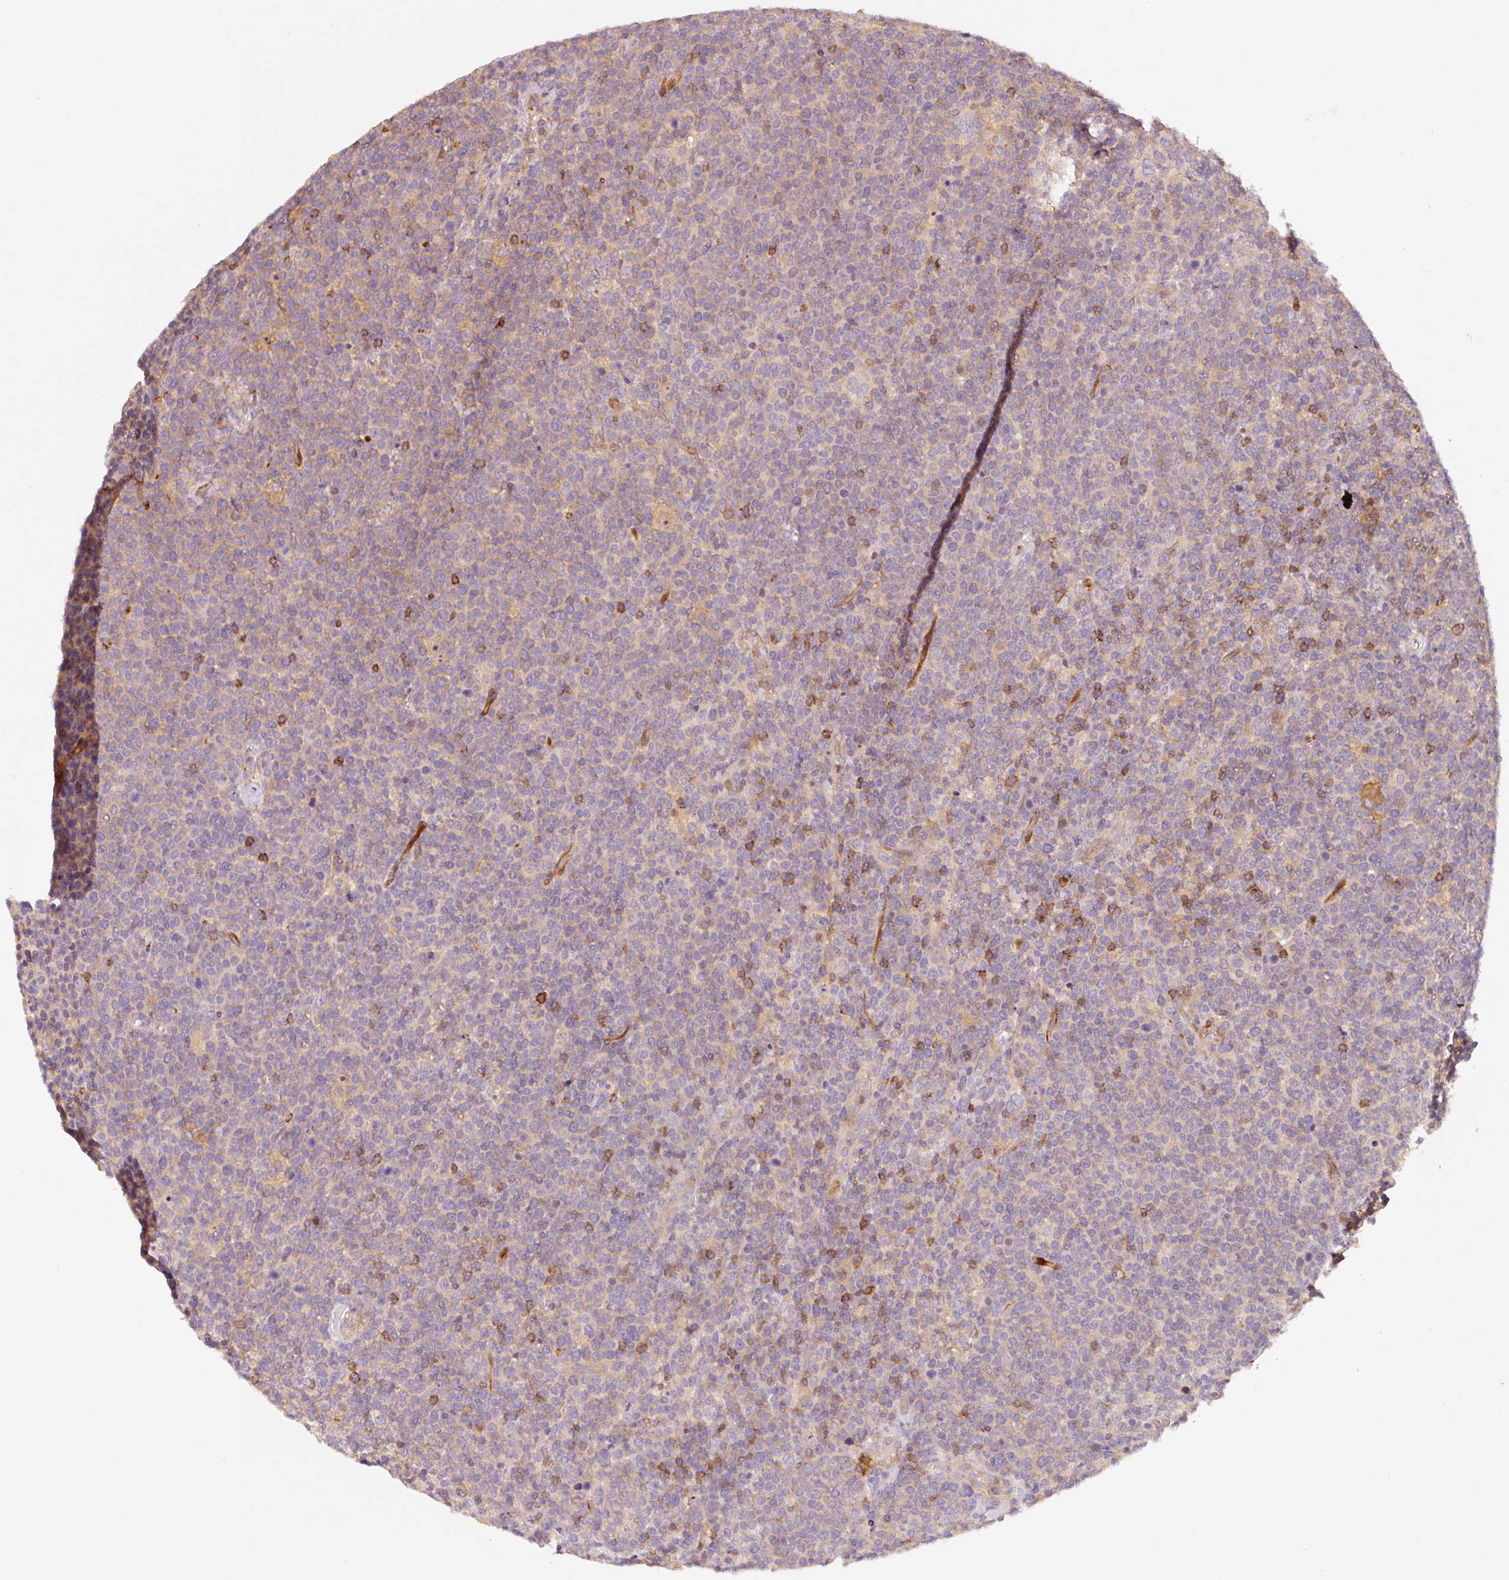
{"staining": {"intensity": "negative", "quantity": "none", "location": "none"}, "tissue": "lymphoma", "cell_type": "Tumor cells", "image_type": "cancer", "snomed": [{"axis": "morphology", "description": "Malignant lymphoma, non-Hodgkin's type, High grade"}, {"axis": "topography", "description": "Lymph node"}], "caption": "DAB (3,3'-diaminobenzidine) immunohistochemical staining of human lymphoma shows no significant positivity in tumor cells.", "gene": "IQGAP2", "patient": {"sex": "male", "age": 61}}